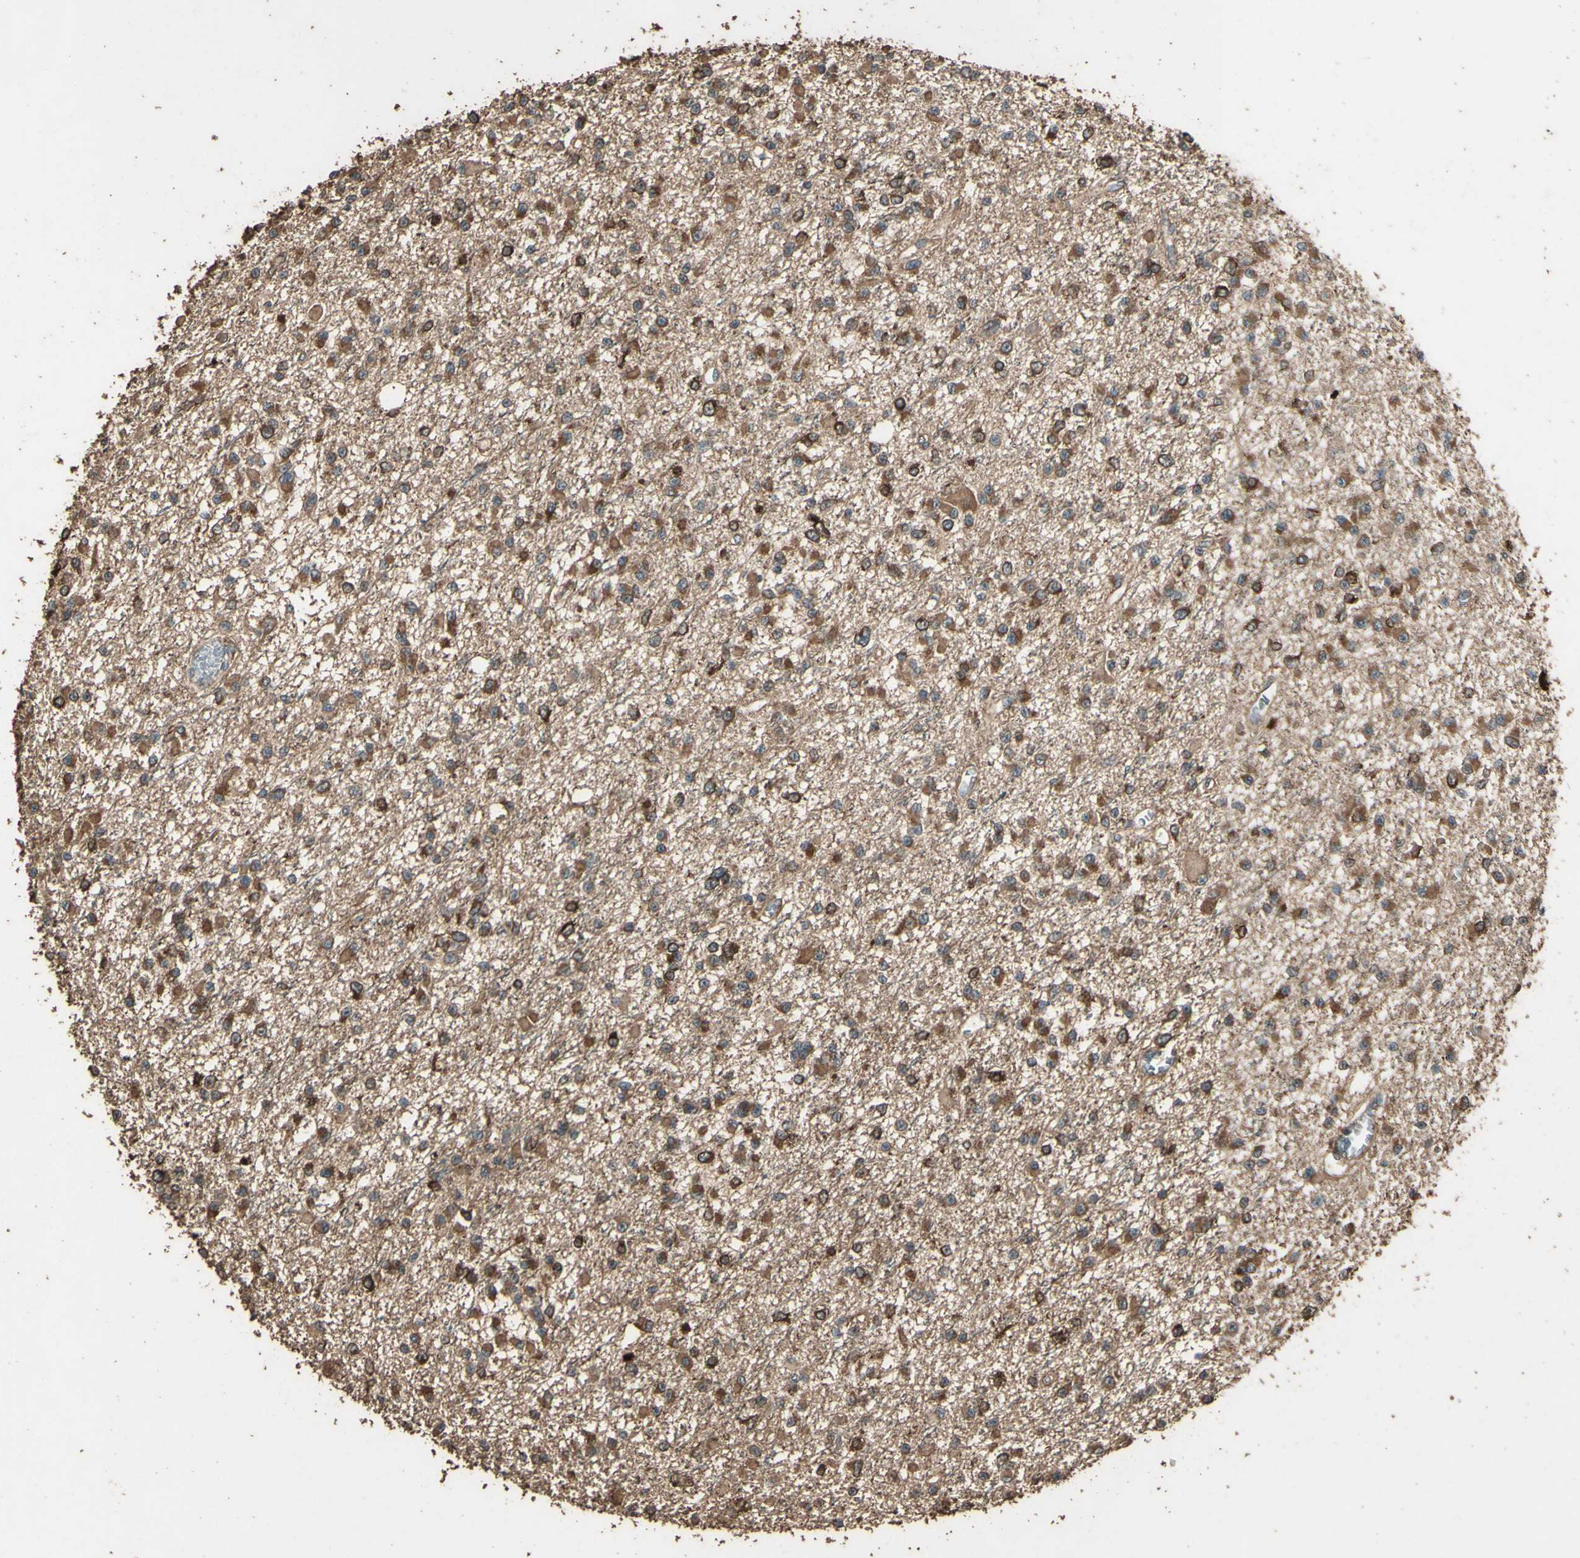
{"staining": {"intensity": "moderate", "quantity": ">75%", "location": "cytoplasmic/membranous"}, "tissue": "glioma", "cell_type": "Tumor cells", "image_type": "cancer", "snomed": [{"axis": "morphology", "description": "Glioma, malignant, Low grade"}, {"axis": "topography", "description": "Brain"}], "caption": "Glioma stained for a protein demonstrates moderate cytoplasmic/membranous positivity in tumor cells. Nuclei are stained in blue.", "gene": "TSPO", "patient": {"sex": "female", "age": 22}}